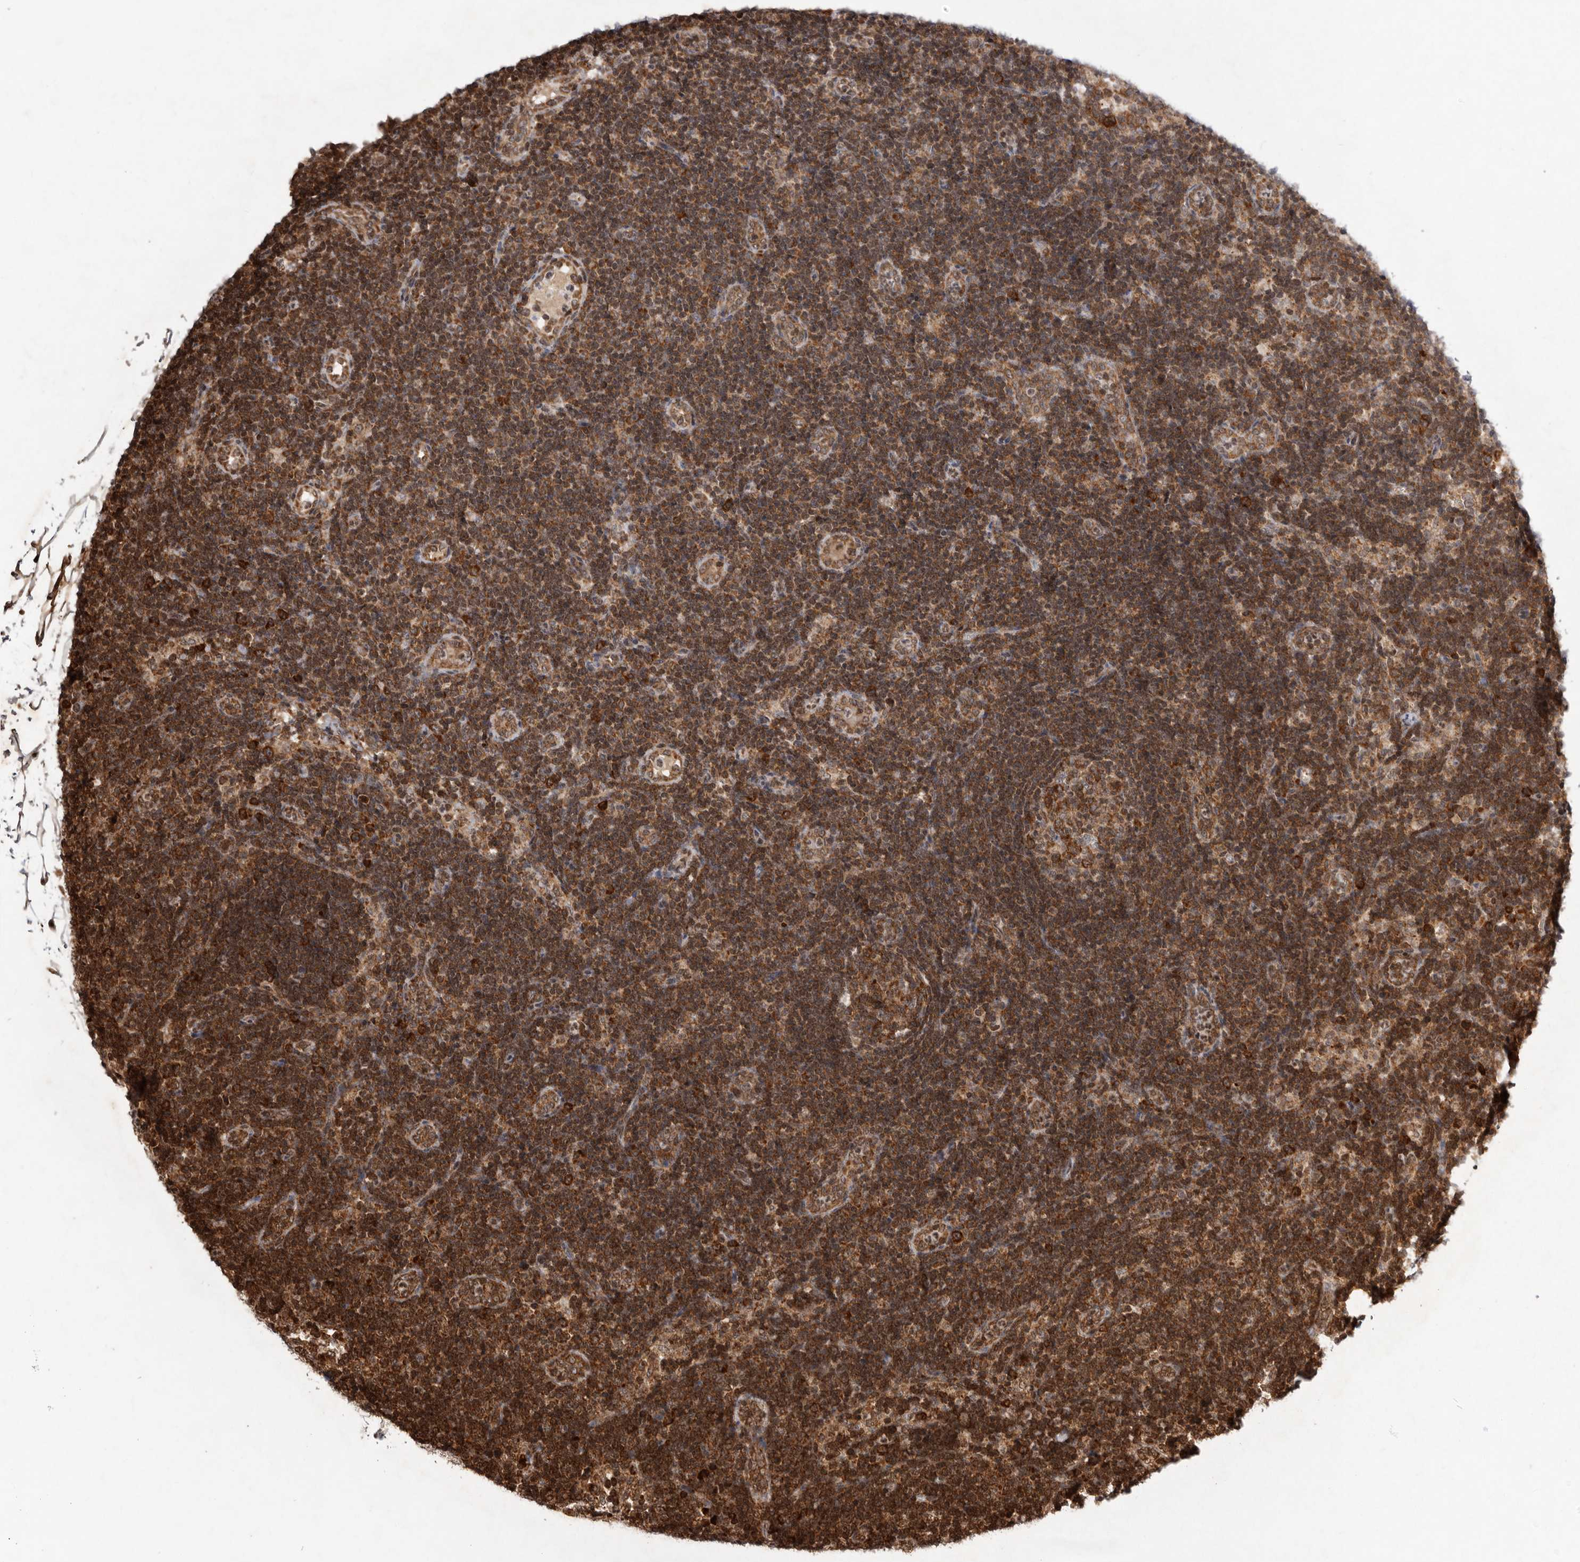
{"staining": {"intensity": "strong", "quantity": ">75%", "location": "cytoplasmic/membranous"}, "tissue": "lymph node", "cell_type": "Germinal center cells", "image_type": "normal", "snomed": [{"axis": "morphology", "description": "Normal tissue, NOS"}, {"axis": "topography", "description": "Lymph node"}], "caption": "Germinal center cells demonstrate high levels of strong cytoplasmic/membranous expression in approximately >75% of cells in unremarkable human lymph node. (DAB = brown stain, brightfield microscopy at high magnification).", "gene": "FZD3", "patient": {"sex": "female", "age": 22}}